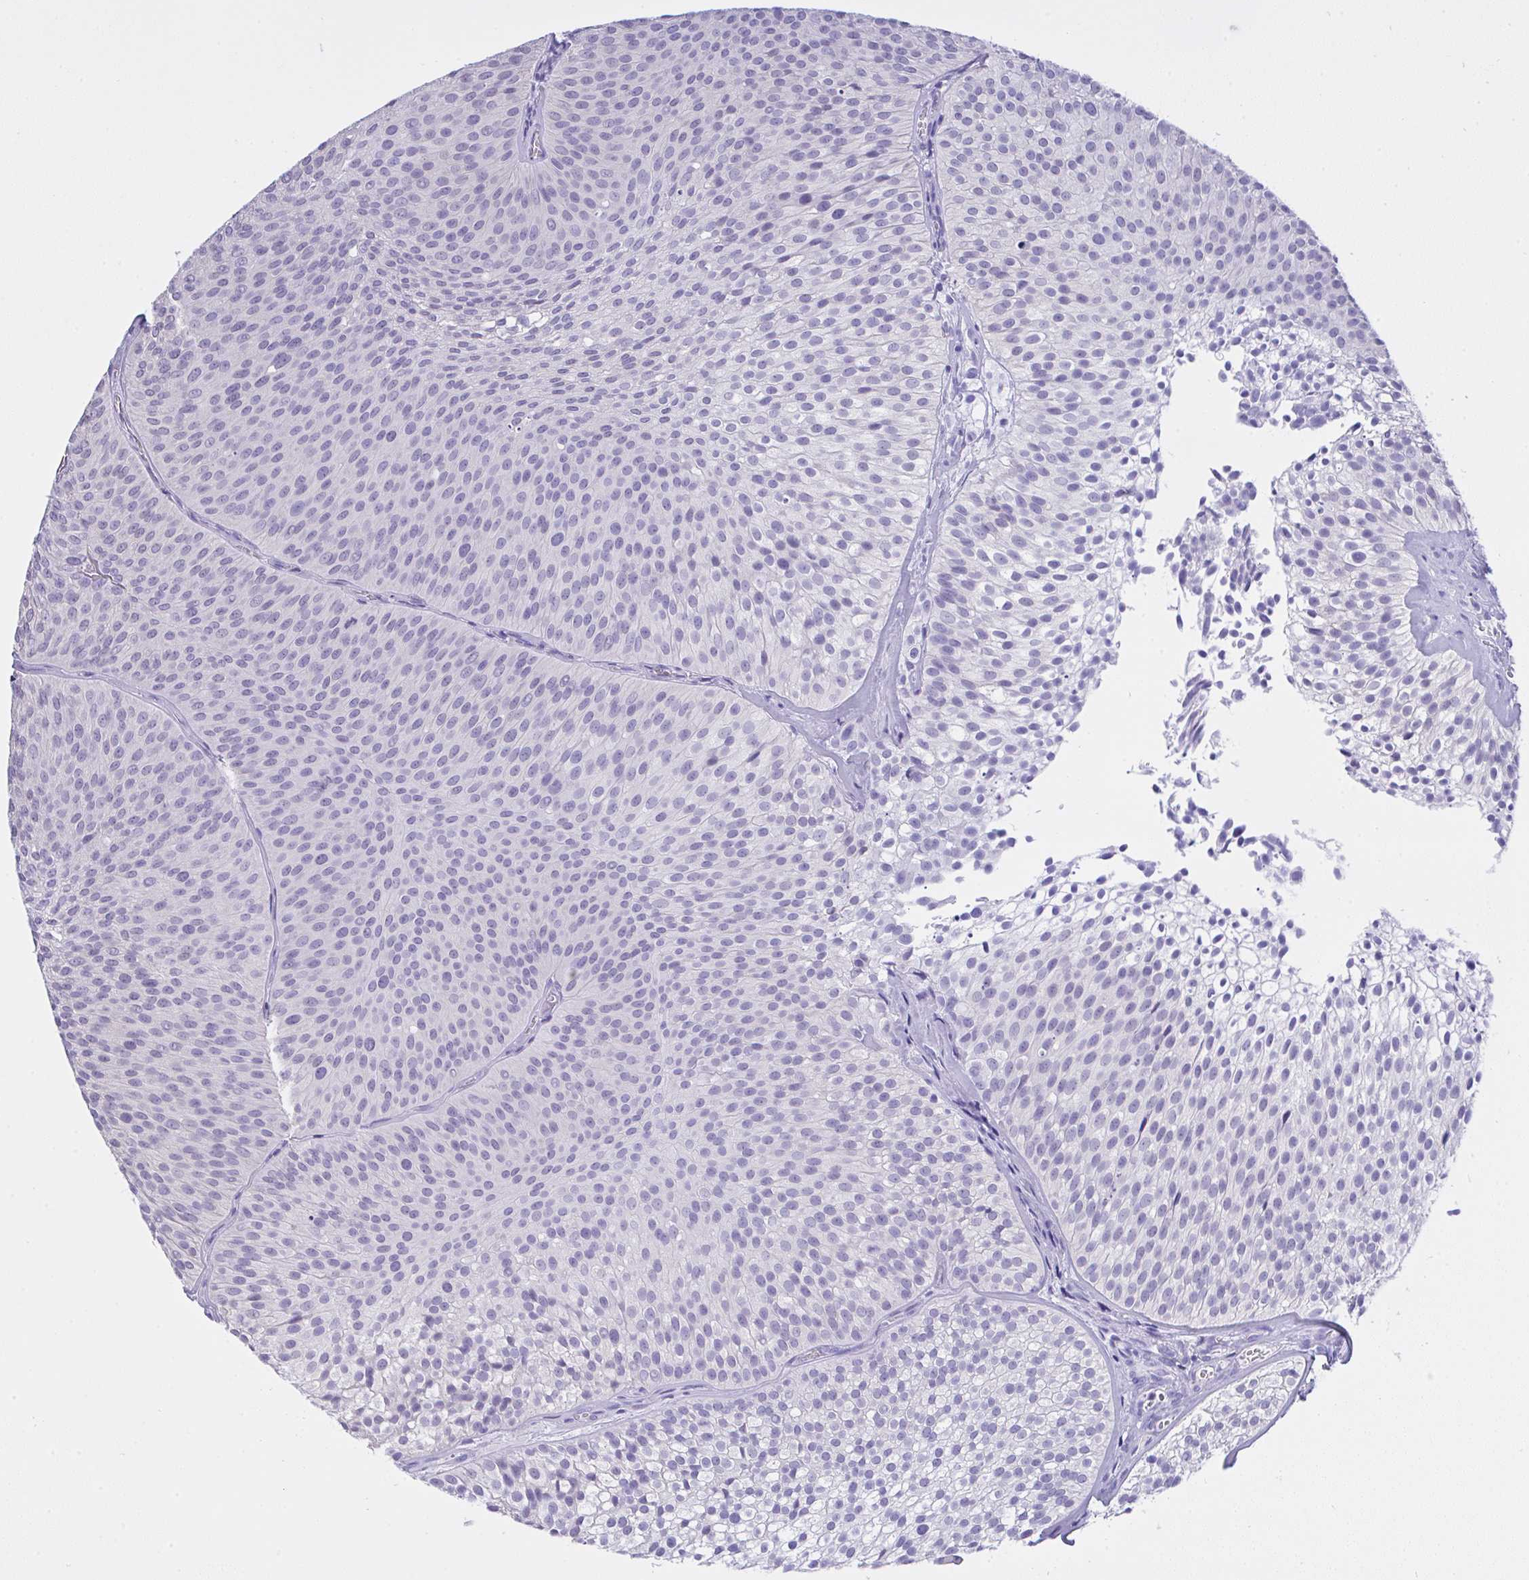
{"staining": {"intensity": "negative", "quantity": "none", "location": "none"}, "tissue": "urothelial cancer", "cell_type": "Tumor cells", "image_type": "cancer", "snomed": [{"axis": "morphology", "description": "Urothelial carcinoma, Low grade"}, {"axis": "topography", "description": "Urinary bladder"}], "caption": "Tumor cells are negative for brown protein staining in low-grade urothelial carcinoma.", "gene": "AKR1D1", "patient": {"sex": "male", "age": 91}}